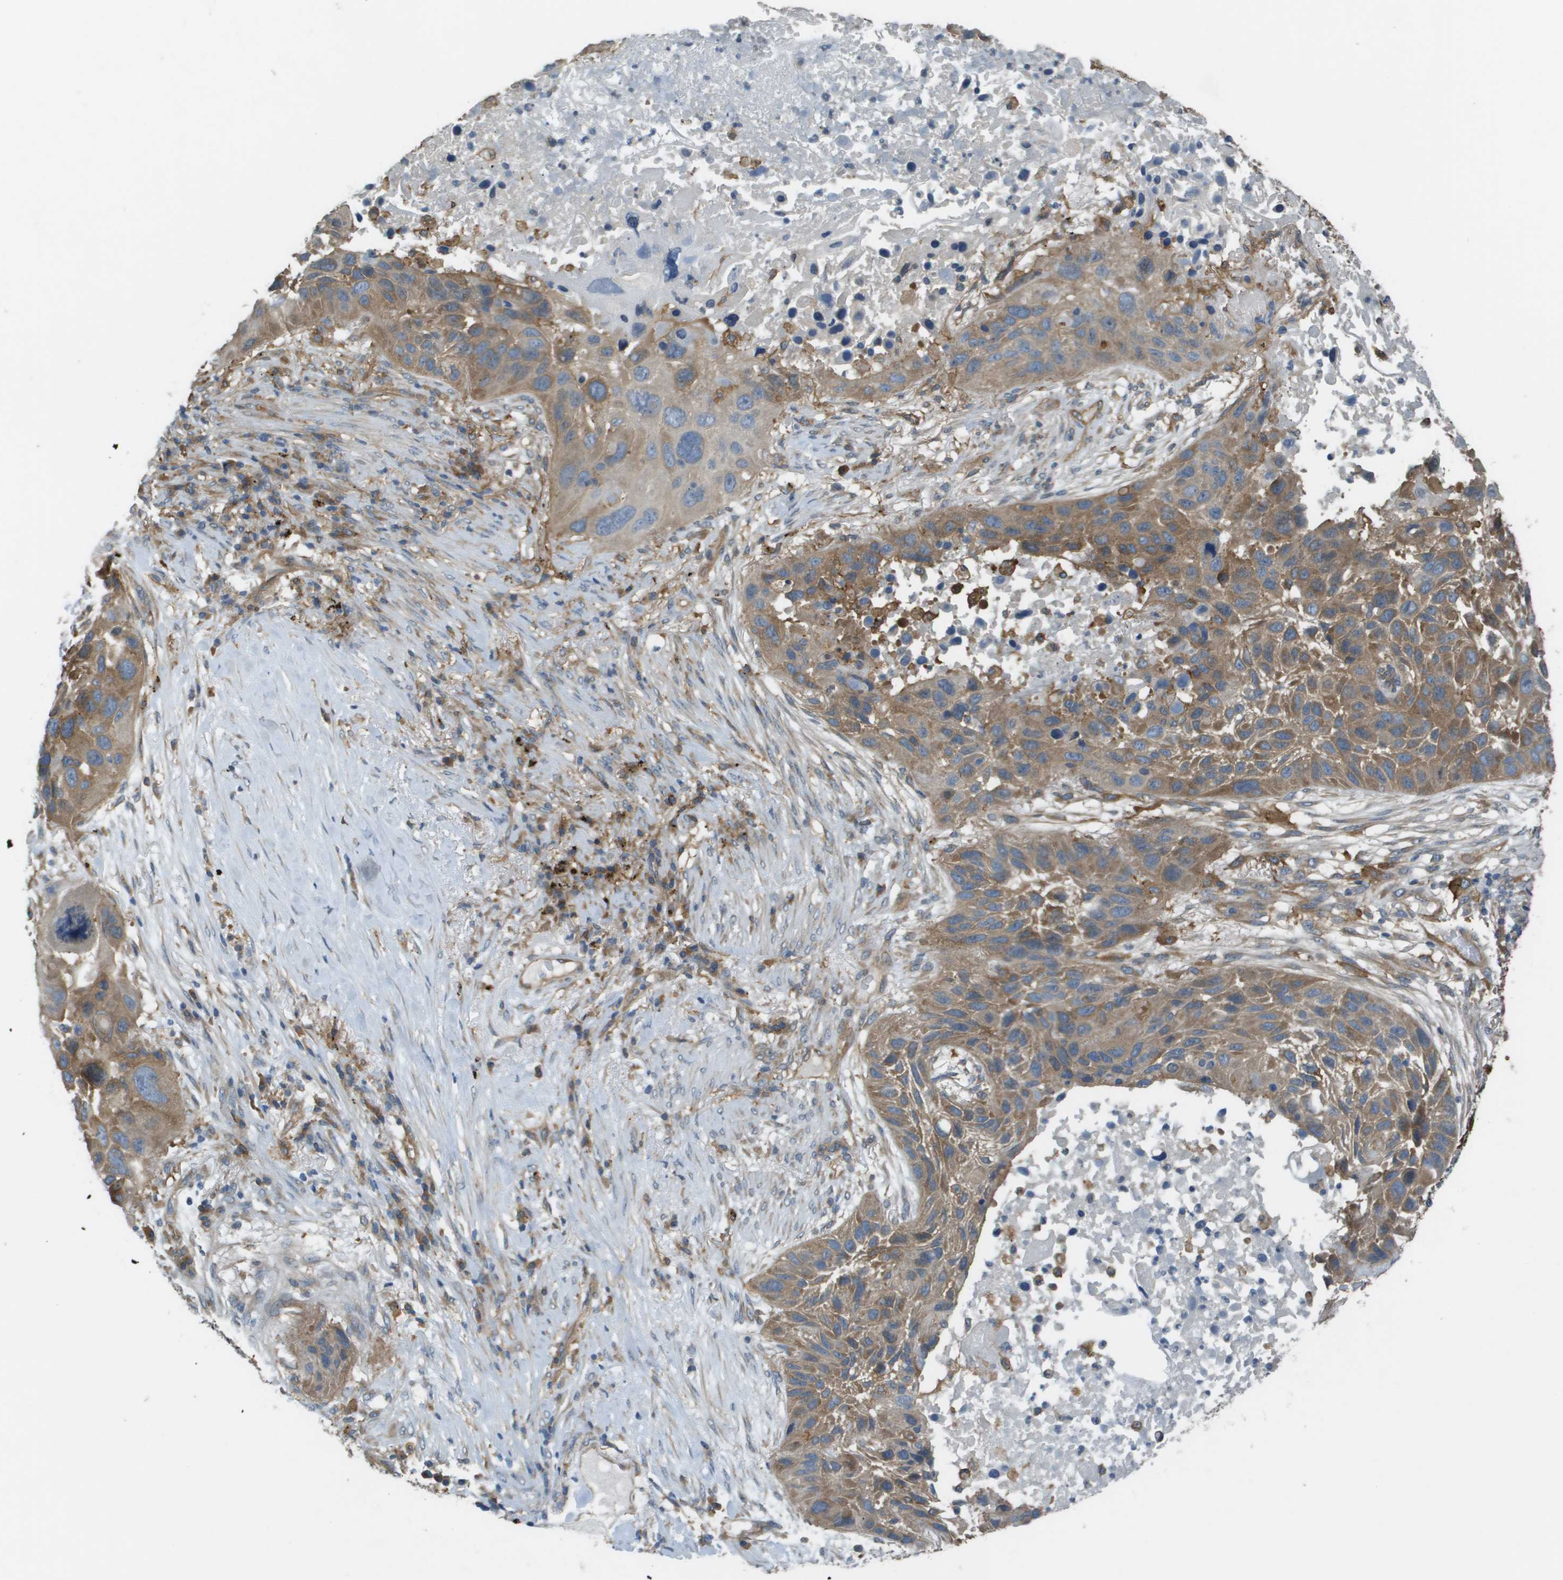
{"staining": {"intensity": "moderate", "quantity": ">75%", "location": "cytoplasmic/membranous"}, "tissue": "lung cancer", "cell_type": "Tumor cells", "image_type": "cancer", "snomed": [{"axis": "morphology", "description": "Squamous cell carcinoma, NOS"}, {"axis": "topography", "description": "Lung"}], "caption": "Brown immunohistochemical staining in human lung squamous cell carcinoma displays moderate cytoplasmic/membranous positivity in about >75% of tumor cells. The staining is performed using DAB (3,3'-diaminobenzidine) brown chromogen to label protein expression. The nuclei are counter-stained blue using hematoxylin.", "gene": "CORO1B", "patient": {"sex": "male", "age": 57}}